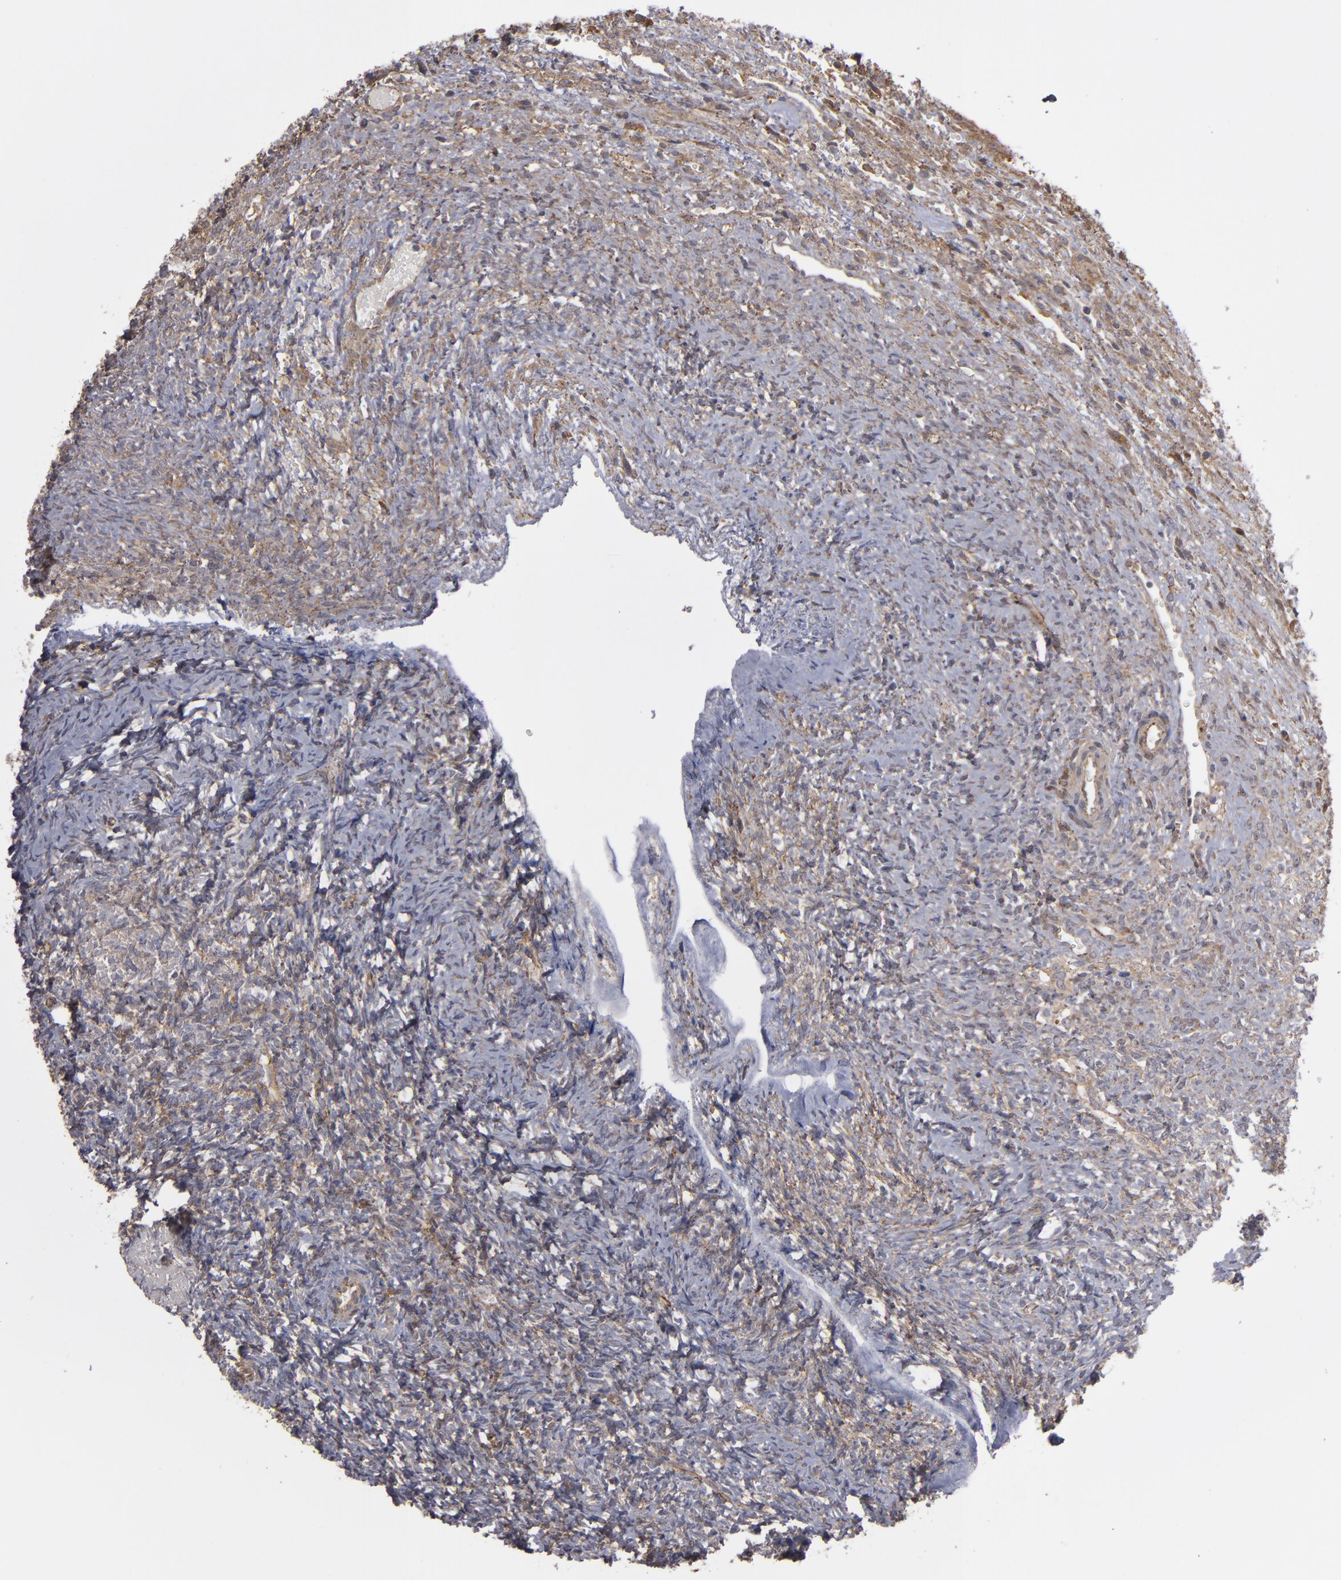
{"staining": {"intensity": "moderate", "quantity": ">75%", "location": "cytoplasmic/membranous"}, "tissue": "ovary", "cell_type": "Follicle cells", "image_type": "normal", "snomed": [{"axis": "morphology", "description": "Normal tissue, NOS"}, {"axis": "topography", "description": "Ovary"}], "caption": "A micrograph showing moderate cytoplasmic/membranous expression in approximately >75% of follicle cells in unremarkable ovary, as visualized by brown immunohistochemical staining.", "gene": "TJP1", "patient": {"sex": "female", "age": 56}}